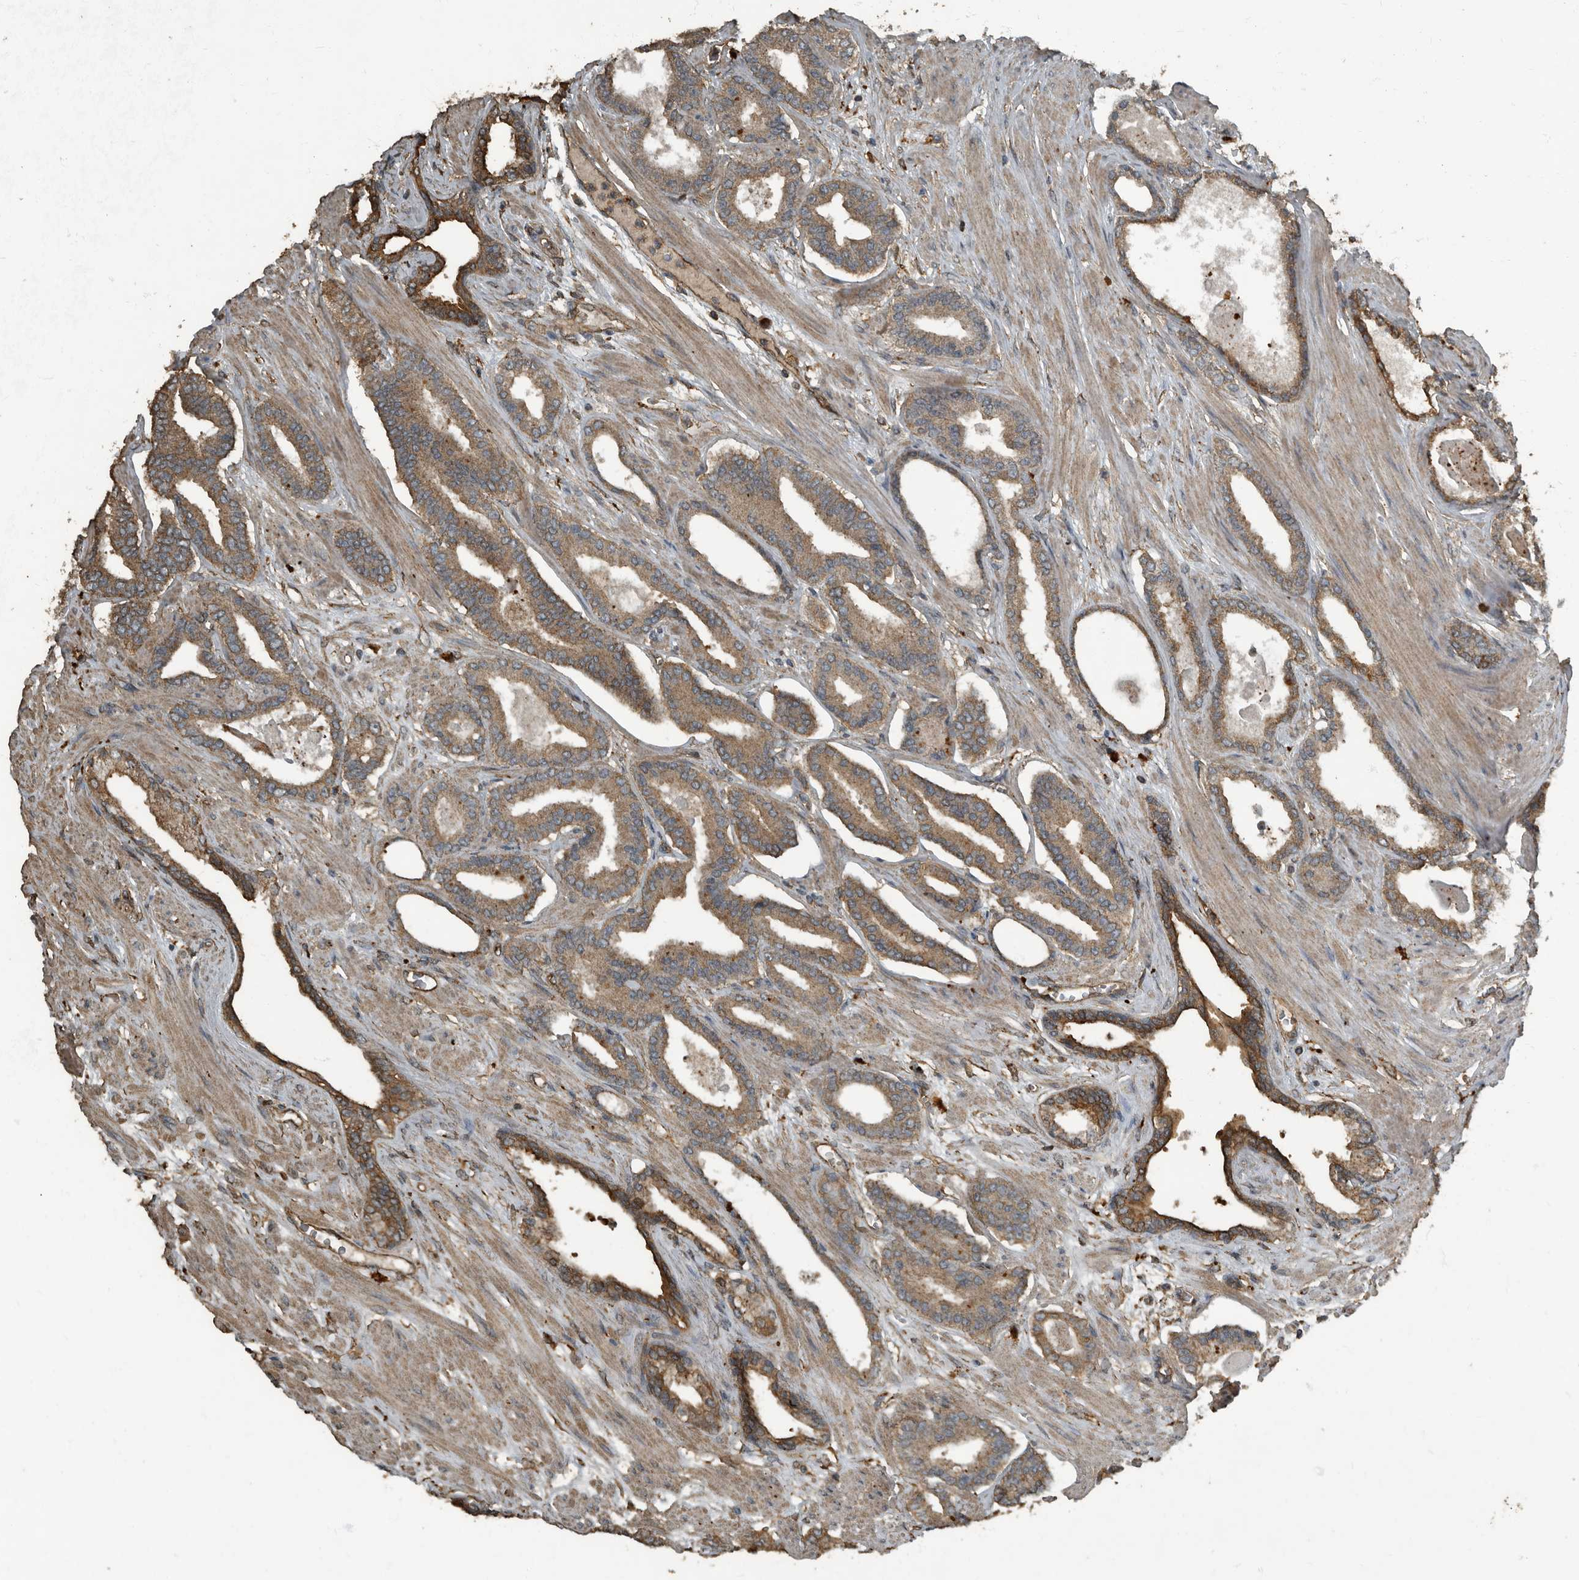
{"staining": {"intensity": "moderate", "quantity": ">75%", "location": "cytoplasmic/membranous"}, "tissue": "prostate cancer", "cell_type": "Tumor cells", "image_type": "cancer", "snomed": [{"axis": "morphology", "description": "Adenocarcinoma, Low grade"}, {"axis": "topography", "description": "Prostate"}], "caption": "This is a histology image of immunohistochemistry (IHC) staining of adenocarcinoma (low-grade) (prostate), which shows moderate staining in the cytoplasmic/membranous of tumor cells.", "gene": "IL15RA", "patient": {"sex": "male", "age": 70}}